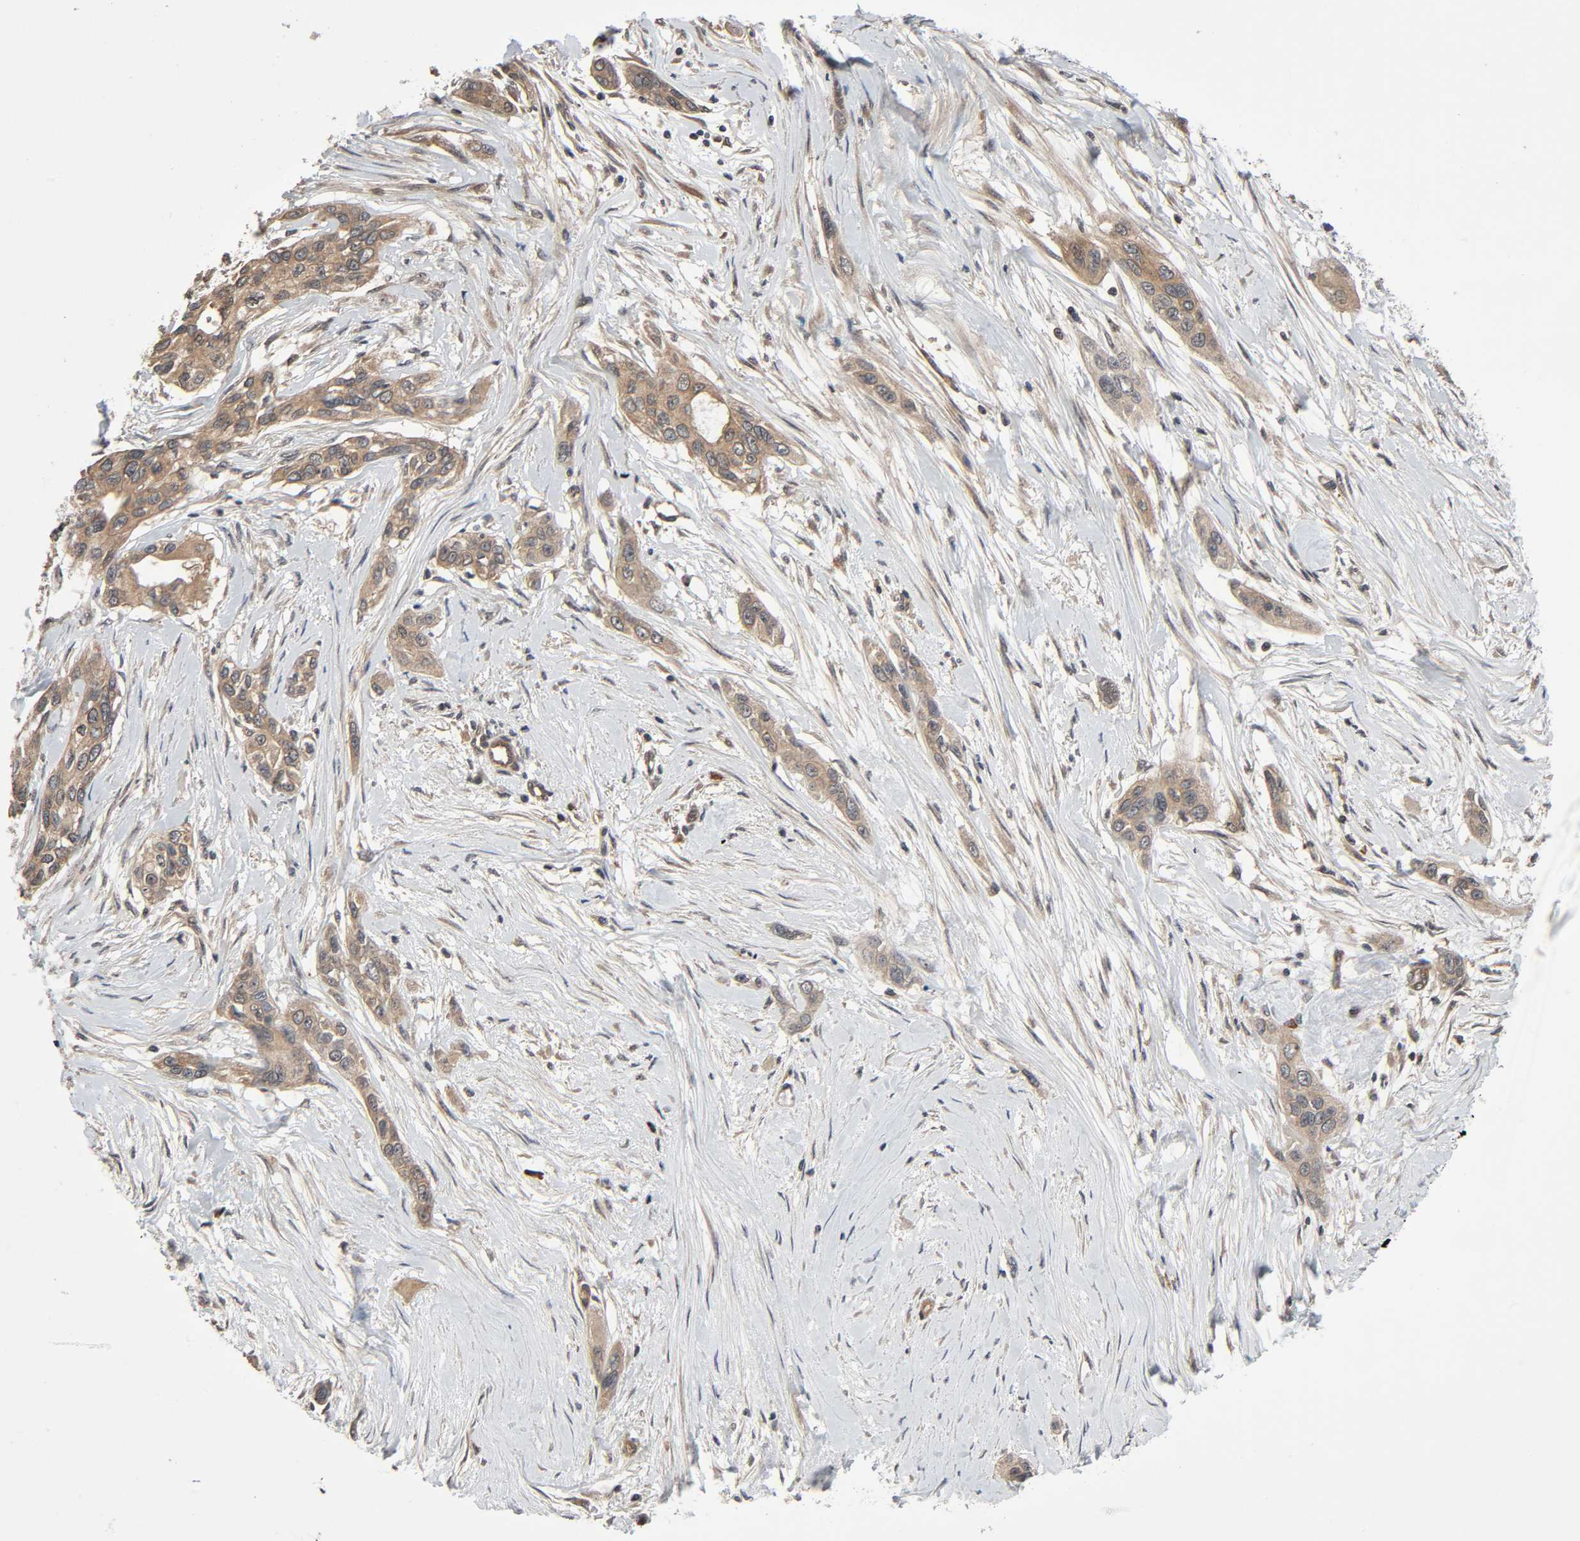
{"staining": {"intensity": "moderate", "quantity": ">75%", "location": "cytoplasmic/membranous"}, "tissue": "pancreatic cancer", "cell_type": "Tumor cells", "image_type": "cancer", "snomed": [{"axis": "morphology", "description": "Adenocarcinoma, NOS"}, {"axis": "topography", "description": "Pancreas"}], "caption": "Adenocarcinoma (pancreatic) stained with a protein marker exhibits moderate staining in tumor cells.", "gene": "PPP2R1B", "patient": {"sex": "female", "age": 60}}